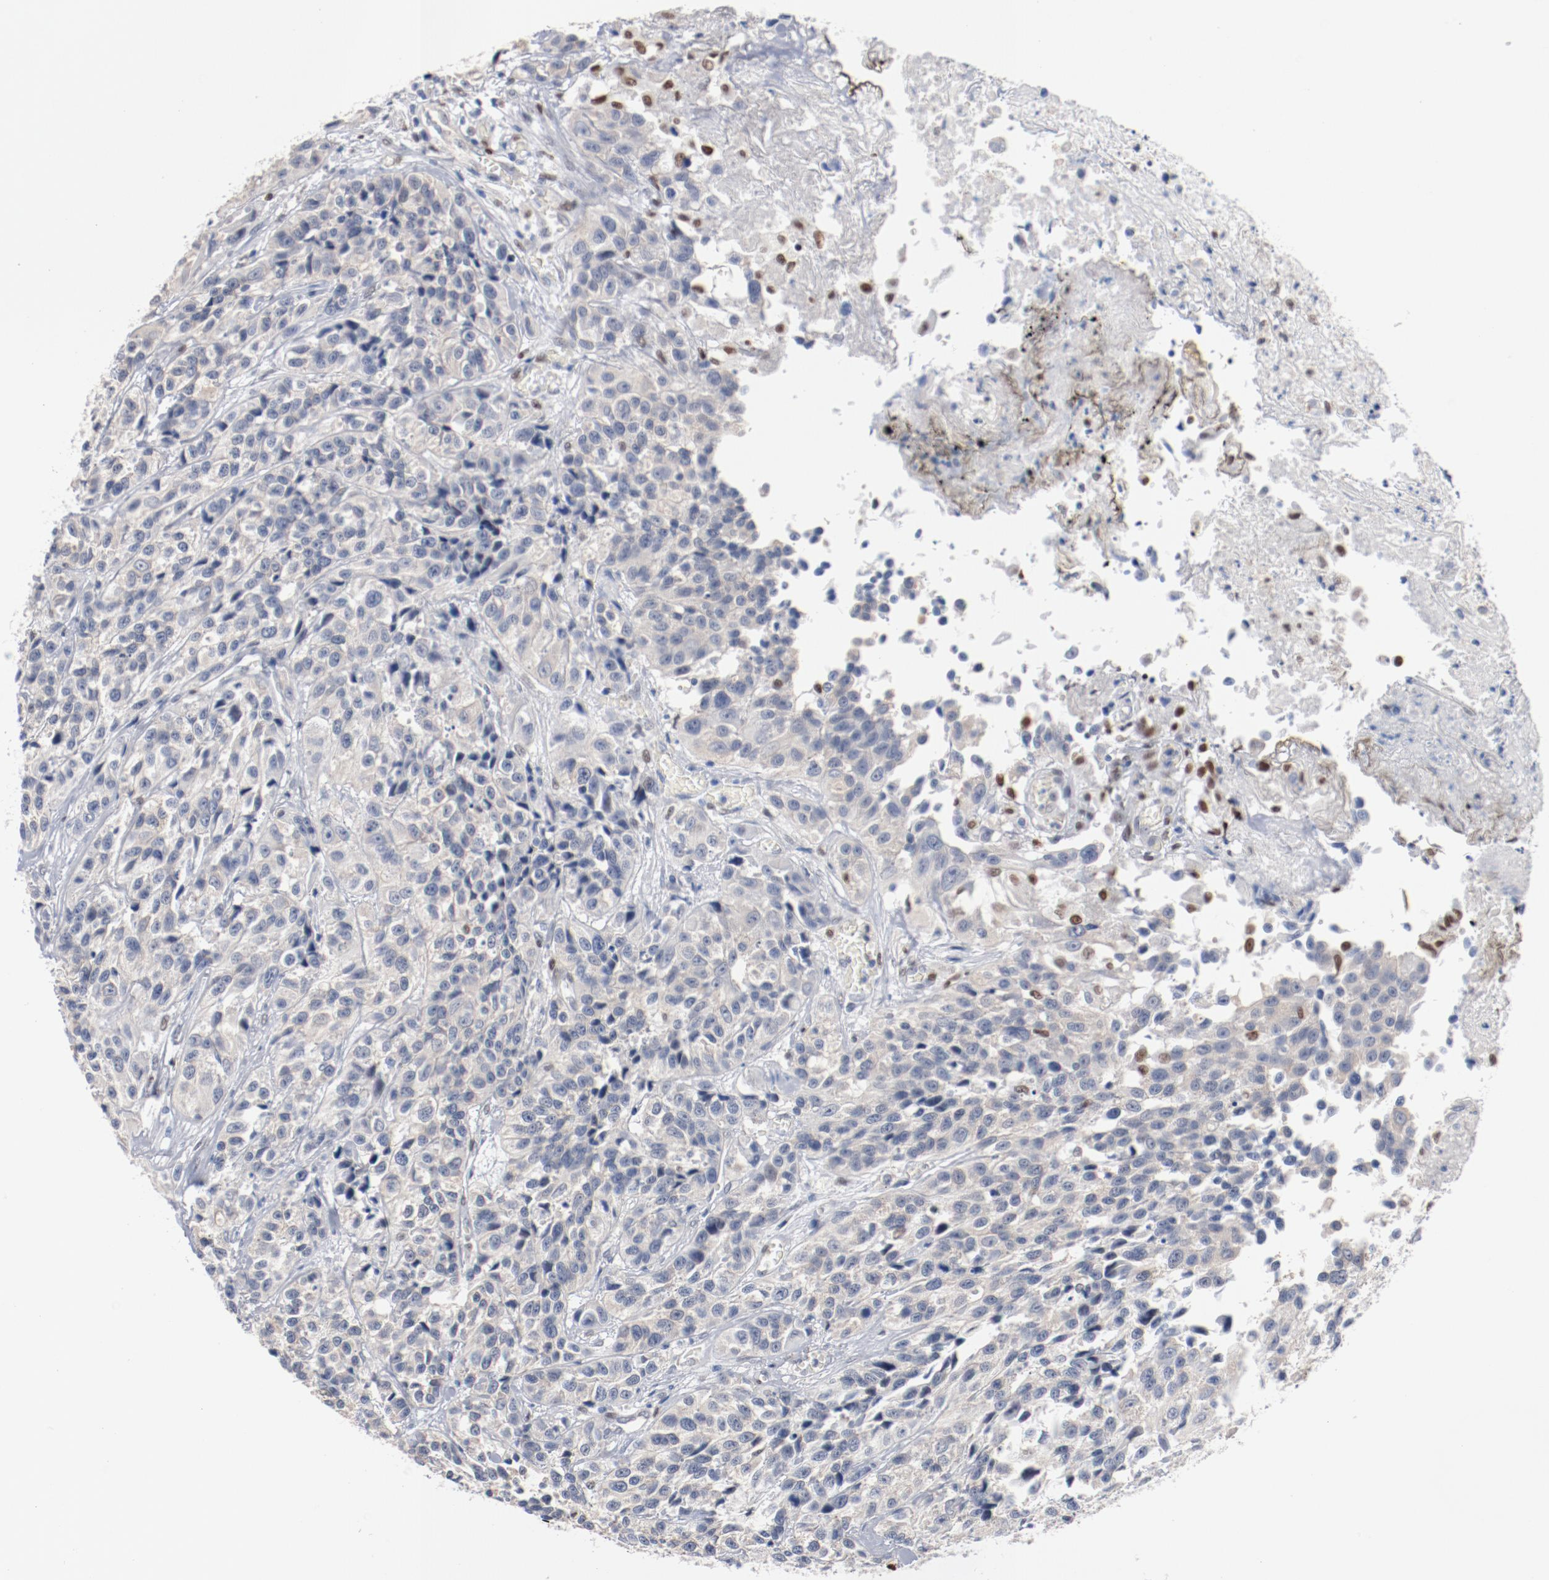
{"staining": {"intensity": "negative", "quantity": "none", "location": "none"}, "tissue": "urothelial cancer", "cell_type": "Tumor cells", "image_type": "cancer", "snomed": [{"axis": "morphology", "description": "Urothelial carcinoma, High grade"}, {"axis": "topography", "description": "Urinary bladder"}], "caption": "Tumor cells show no significant positivity in high-grade urothelial carcinoma.", "gene": "ZEB2", "patient": {"sex": "female", "age": 81}}